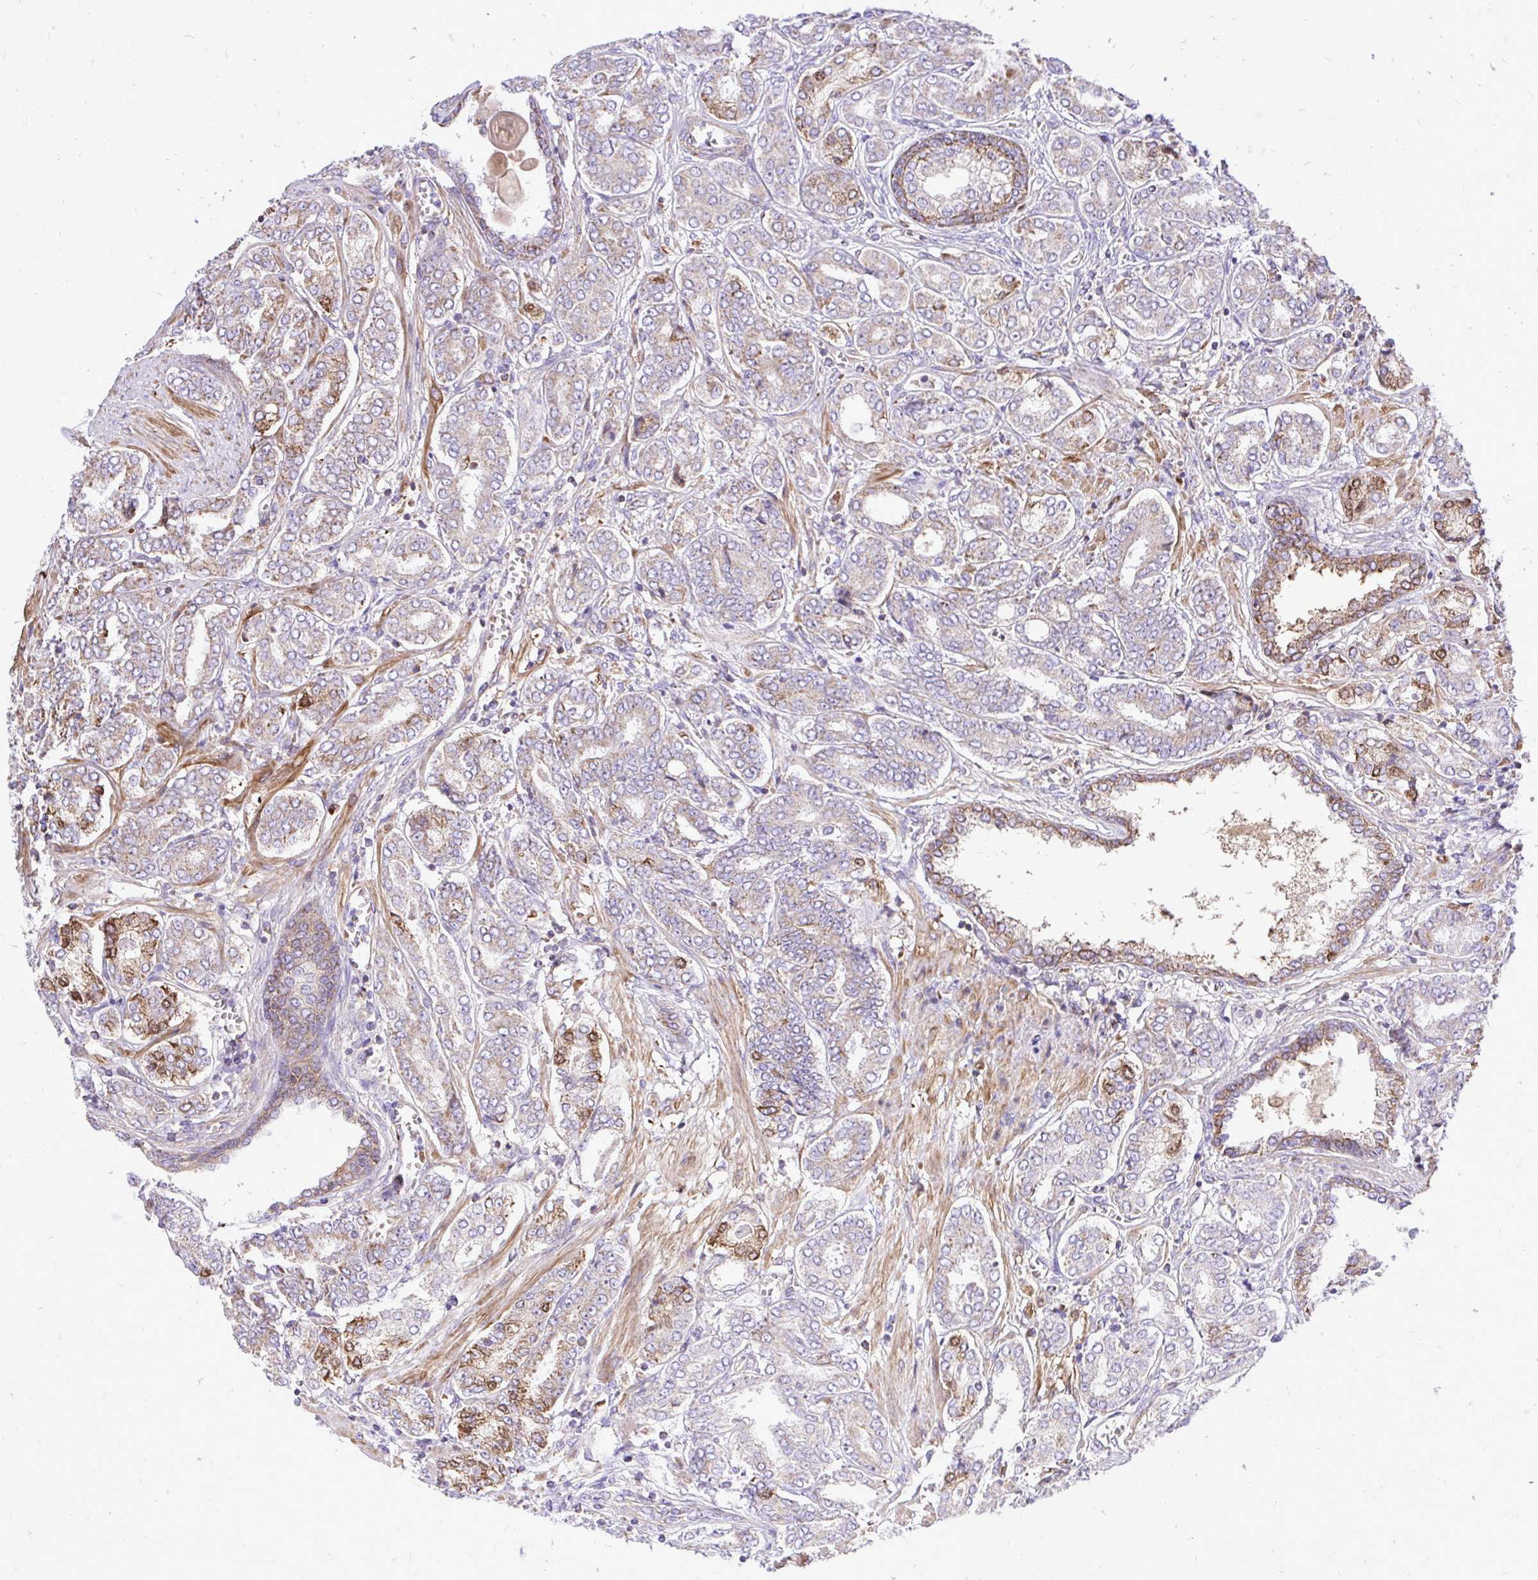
{"staining": {"intensity": "moderate", "quantity": "25%-75%", "location": "cytoplasmic/membranous"}, "tissue": "prostate cancer", "cell_type": "Tumor cells", "image_type": "cancer", "snomed": [{"axis": "morphology", "description": "Adenocarcinoma, High grade"}, {"axis": "topography", "description": "Prostate"}], "caption": "An IHC image of neoplastic tissue is shown. Protein staining in brown highlights moderate cytoplasmic/membranous positivity in prostate cancer (adenocarcinoma (high-grade)) within tumor cells. The staining is performed using DAB (3,3'-diaminobenzidine) brown chromogen to label protein expression. The nuclei are counter-stained blue using hematoxylin.", "gene": "ATP13A2", "patient": {"sex": "male", "age": 72}}